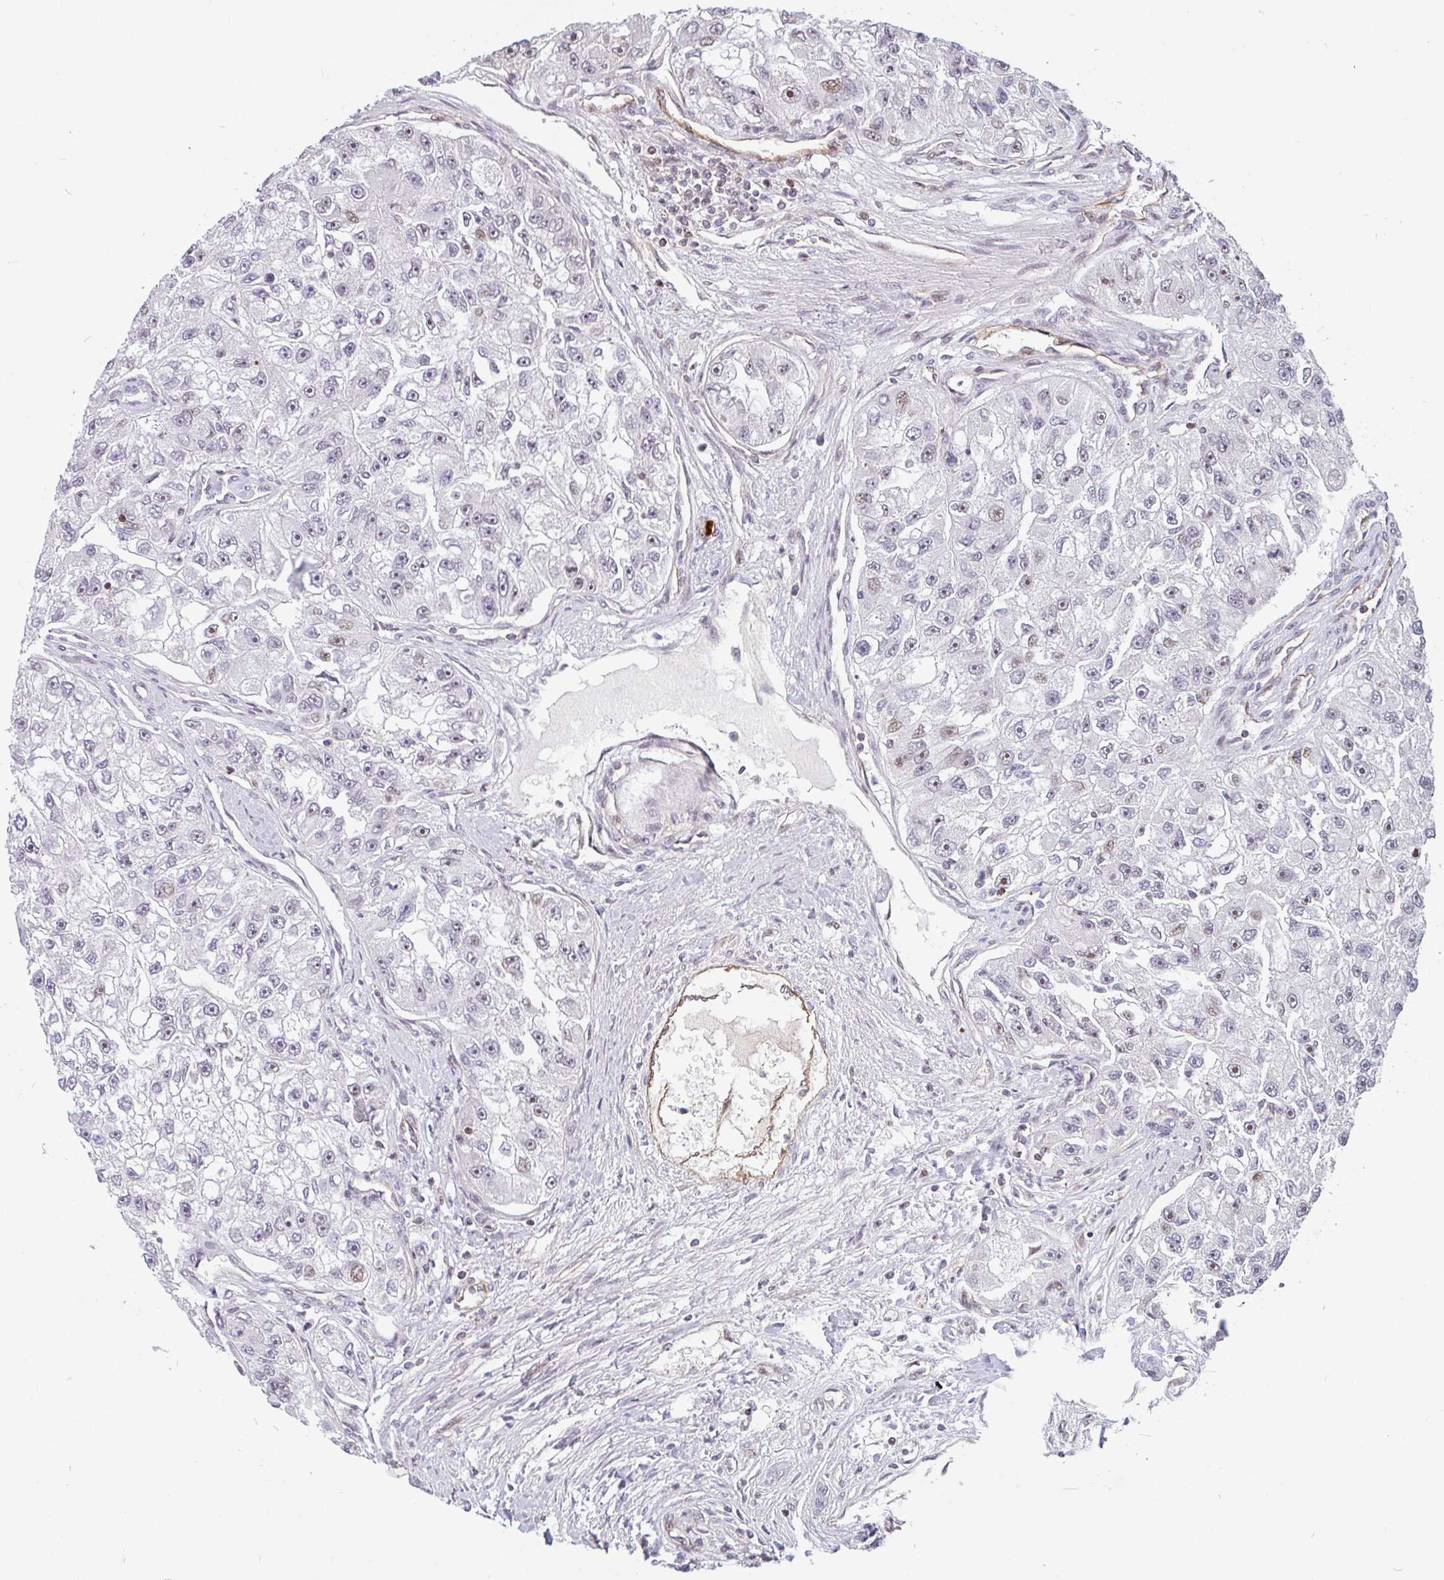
{"staining": {"intensity": "moderate", "quantity": "<25%", "location": "nuclear"}, "tissue": "renal cancer", "cell_type": "Tumor cells", "image_type": "cancer", "snomed": [{"axis": "morphology", "description": "Adenocarcinoma, NOS"}, {"axis": "topography", "description": "Kidney"}], "caption": "Moderate nuclear expression for a protein is appreciated in approximately <25% of tumor cells of renal cancer (adenocarcinoma) using immunohistochemistry (IHC).", "gene": "ZNF689", "patient": {"sex": "male", "age": 63}}